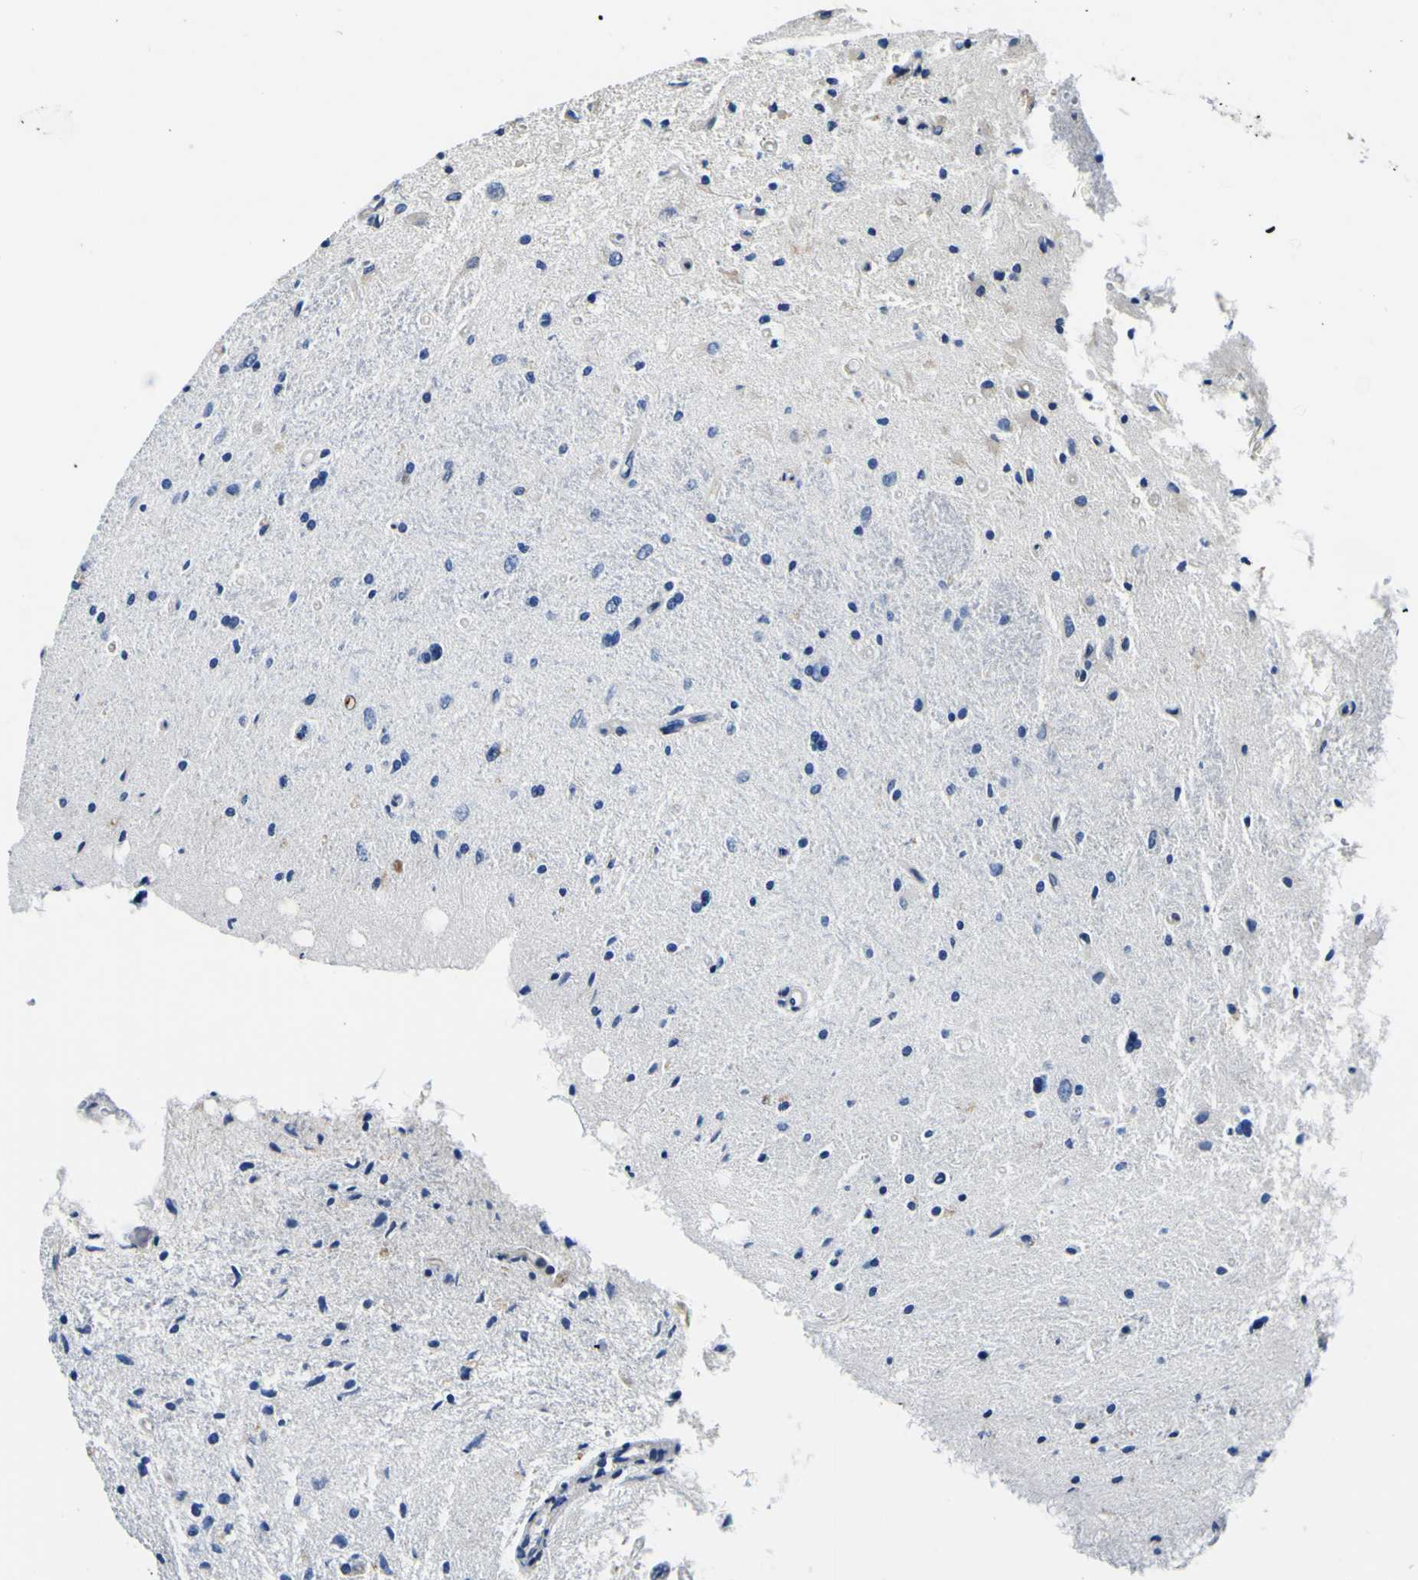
{"staining": {"intensity": "negative", "quantity": "none", "location": "none"}, "tissue": "glioma", "cell_type": "Tumor cells", "image_type": "cancer", "snomed": [{"axis": "morphology", "description": "Glioma, malignant, Low grade"}, {"axis": "topography", "description": "Brain"}], "caption": "This histopathology image is of malignant low-grade glioma stained with immunohistochemistry to label a protein in brown with the nuclei are counter-stained blue. There is no expression in tumor cells.", "gene": "NLRP3", "patient": {"sex": "male", "age": 77}}